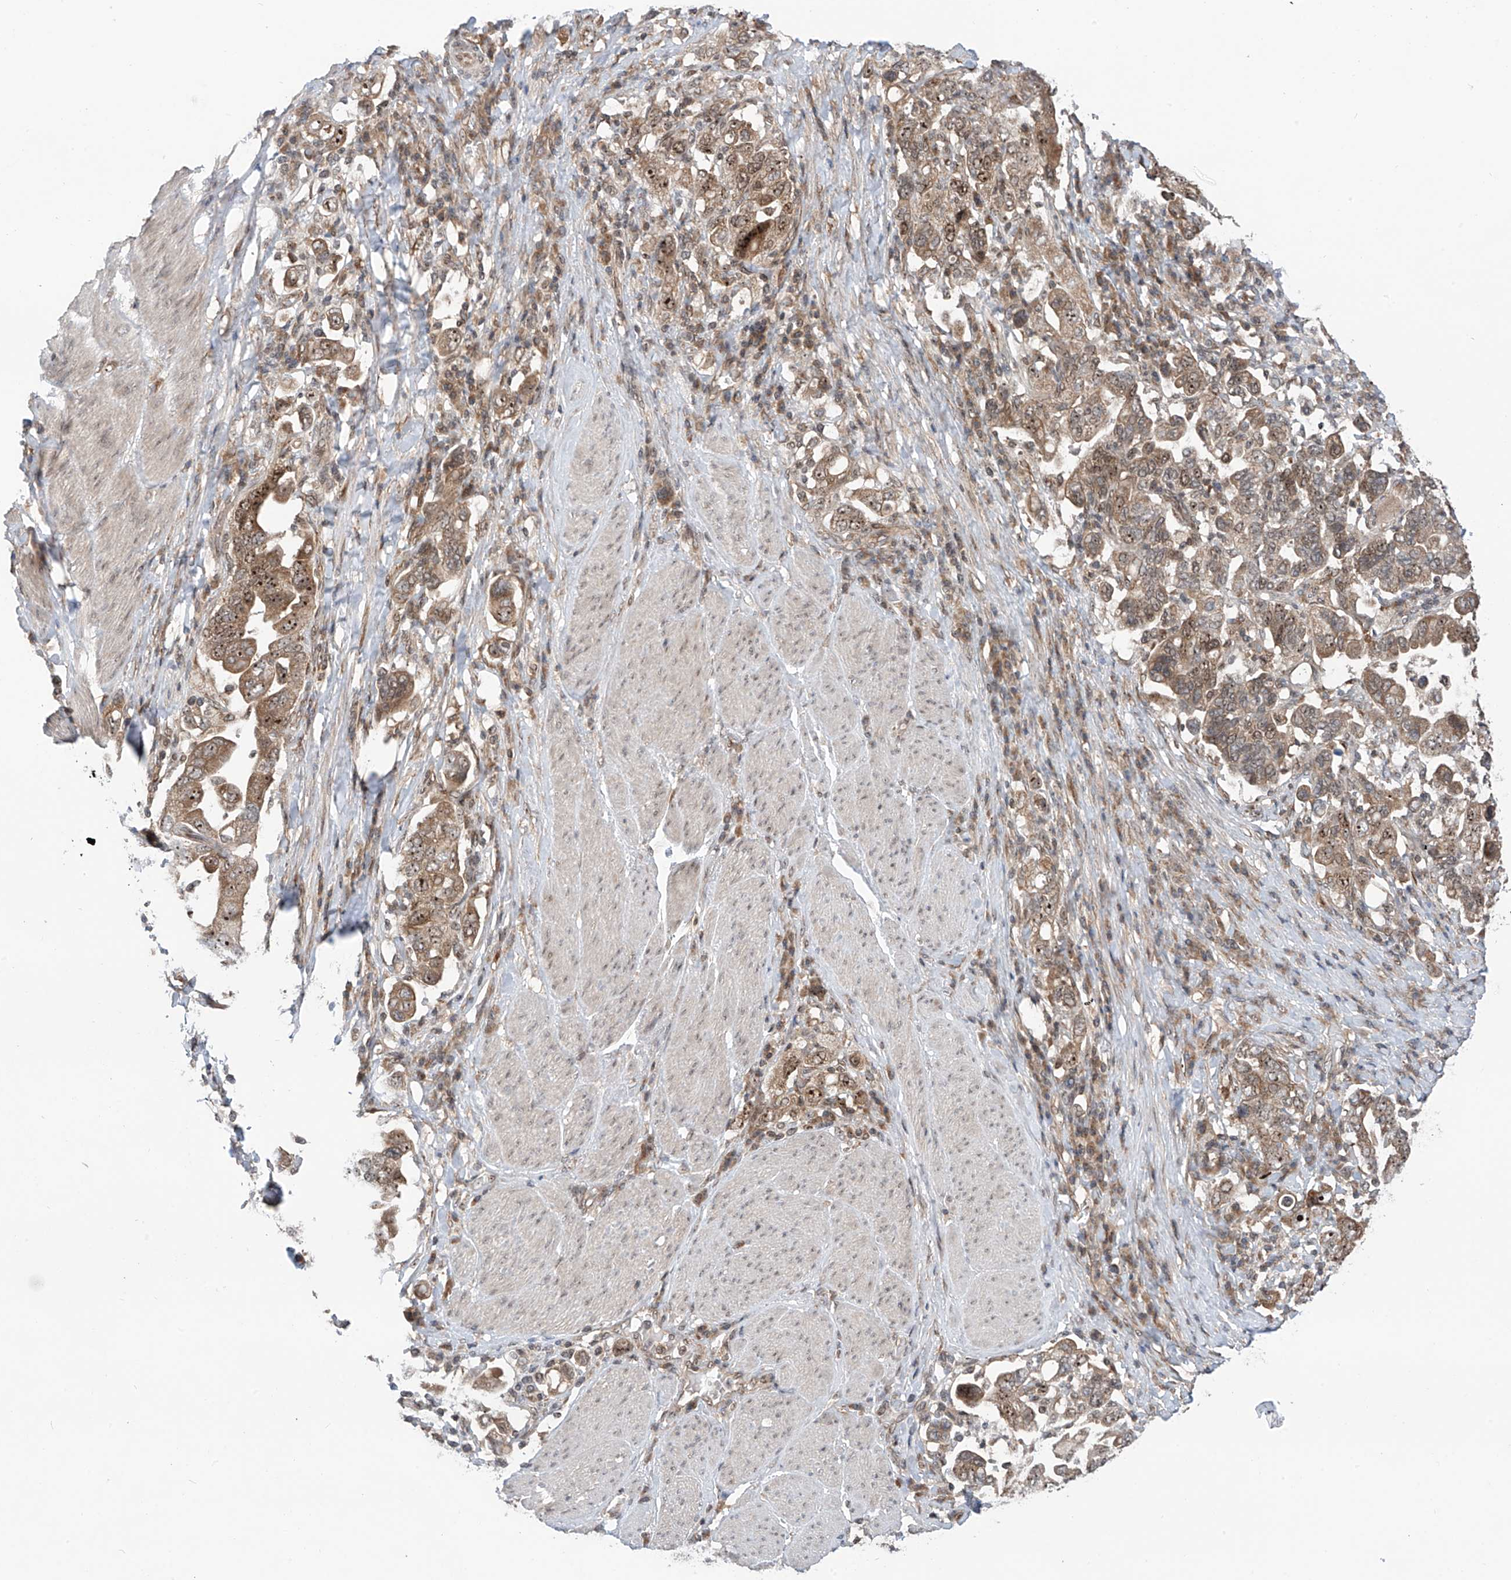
{"staining": {"intensity": "strong", "quantity": ">75%", "location": "cytoplasmic/membranous,nuclear"}, "tissue": "stomach cancer", "cell_type": "Tumor cells", "image_type": "cancer", "snomed": [{"axis": "morphology", "description": "Adenocarcinoma, NOS"}, {"axis": "topography", "description": "Stomach, upper"}], "caption": "This image displays adenocarcinoma (stomach) stained with IHC to label a protein in brown. The cytoplasmic/membranous and nuclear of tumor cells show strong positivity for the protein. Nuclei are counter-stained blue.", "gene": "C1orf131", "patient": {"sex": "male", "age": 62}}